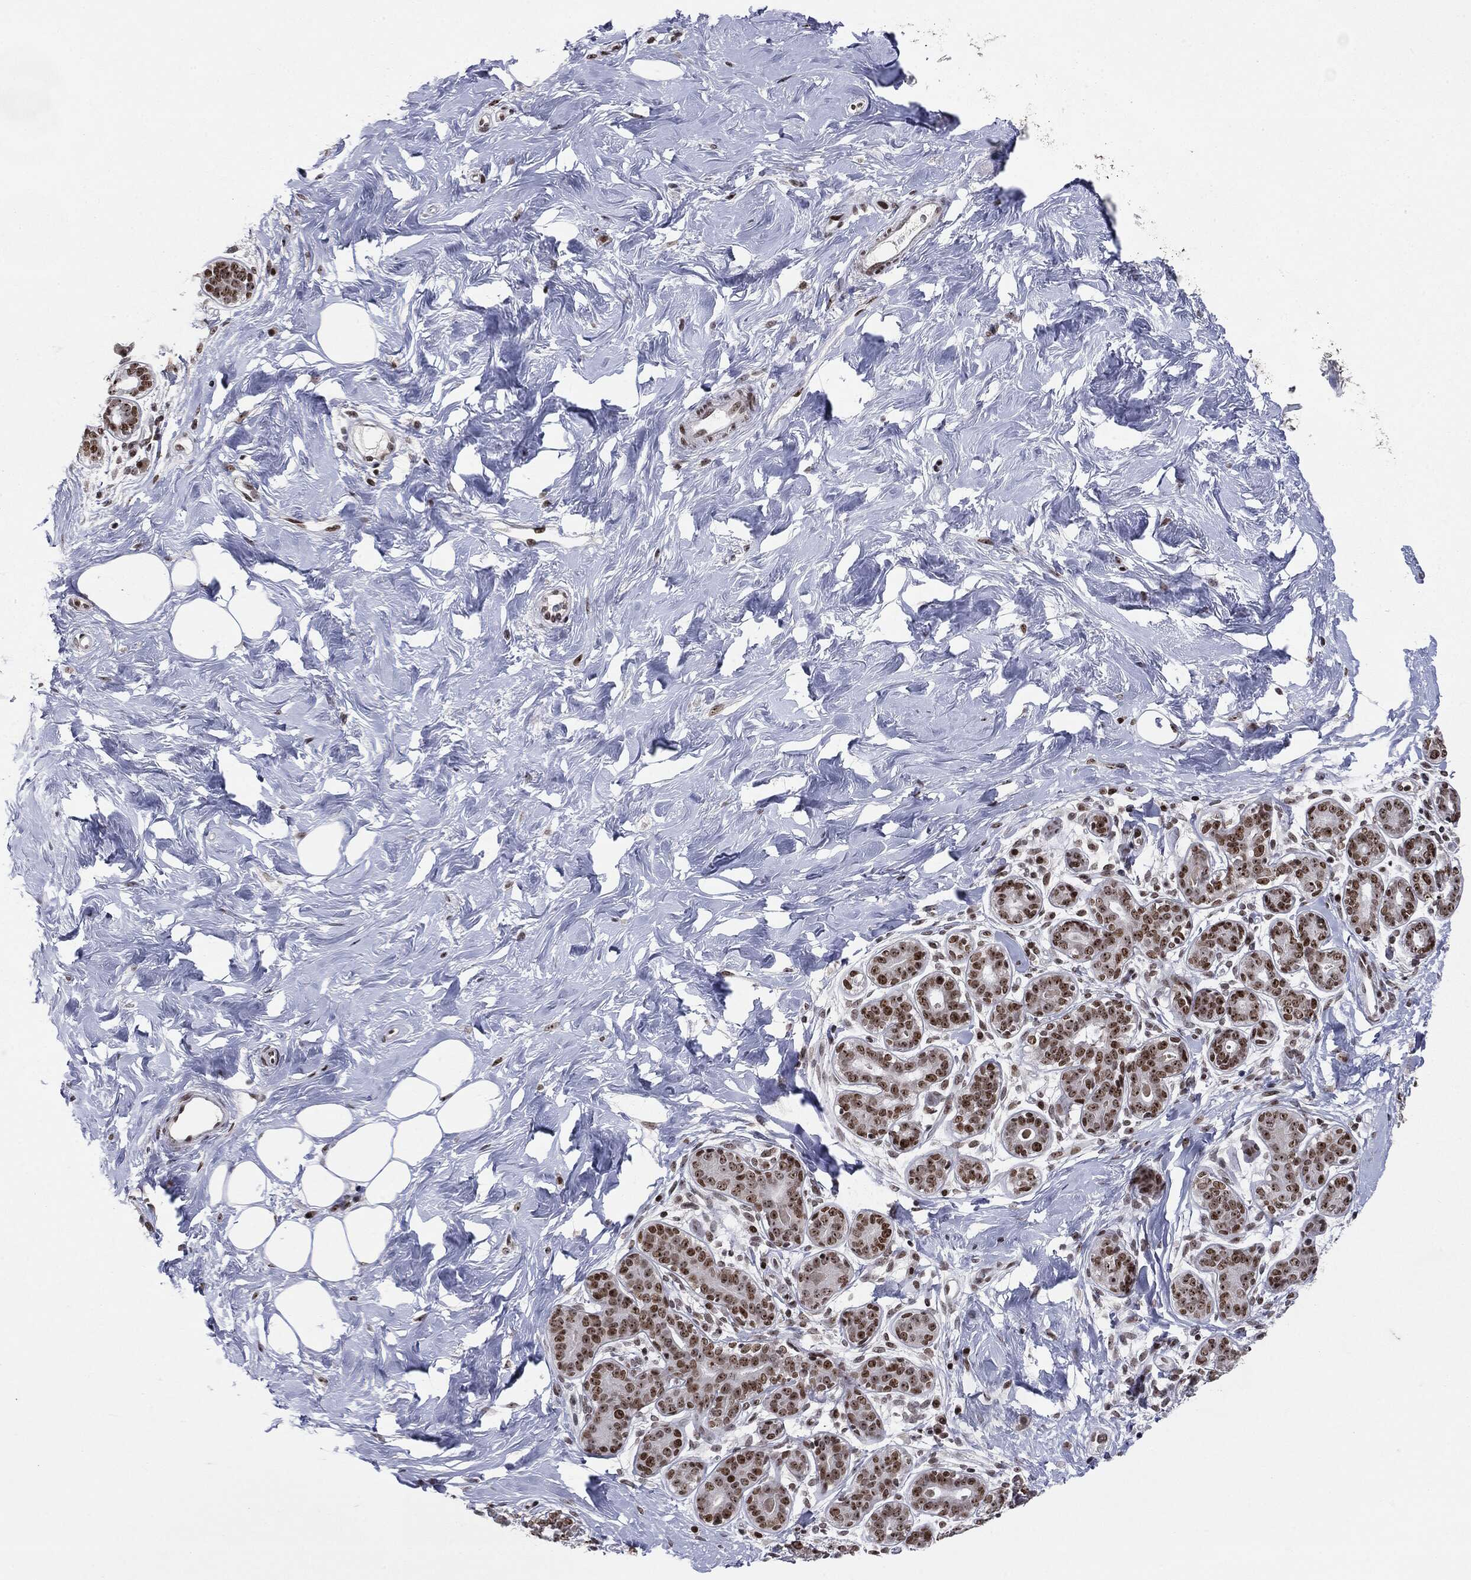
{"staining": {"intensity": "moderate", "quantity": ">75%", "location": "nuclear"}, "tissue": "breast", "cell_type": "Glandular cells", "image_type": "normal", "snomed": [{"axis": "morphology", "description": "Normal tissue, NOS"}, {"axis": "topography", "description": "Breast"}], "caption": "Normal breast was stained to show a protein in brown. There is medium levels of moderate nuclear staining in approximately >75% of glandular cells.", "gene": "MDC1", "patient": {"sex": "female", "age": 43}}